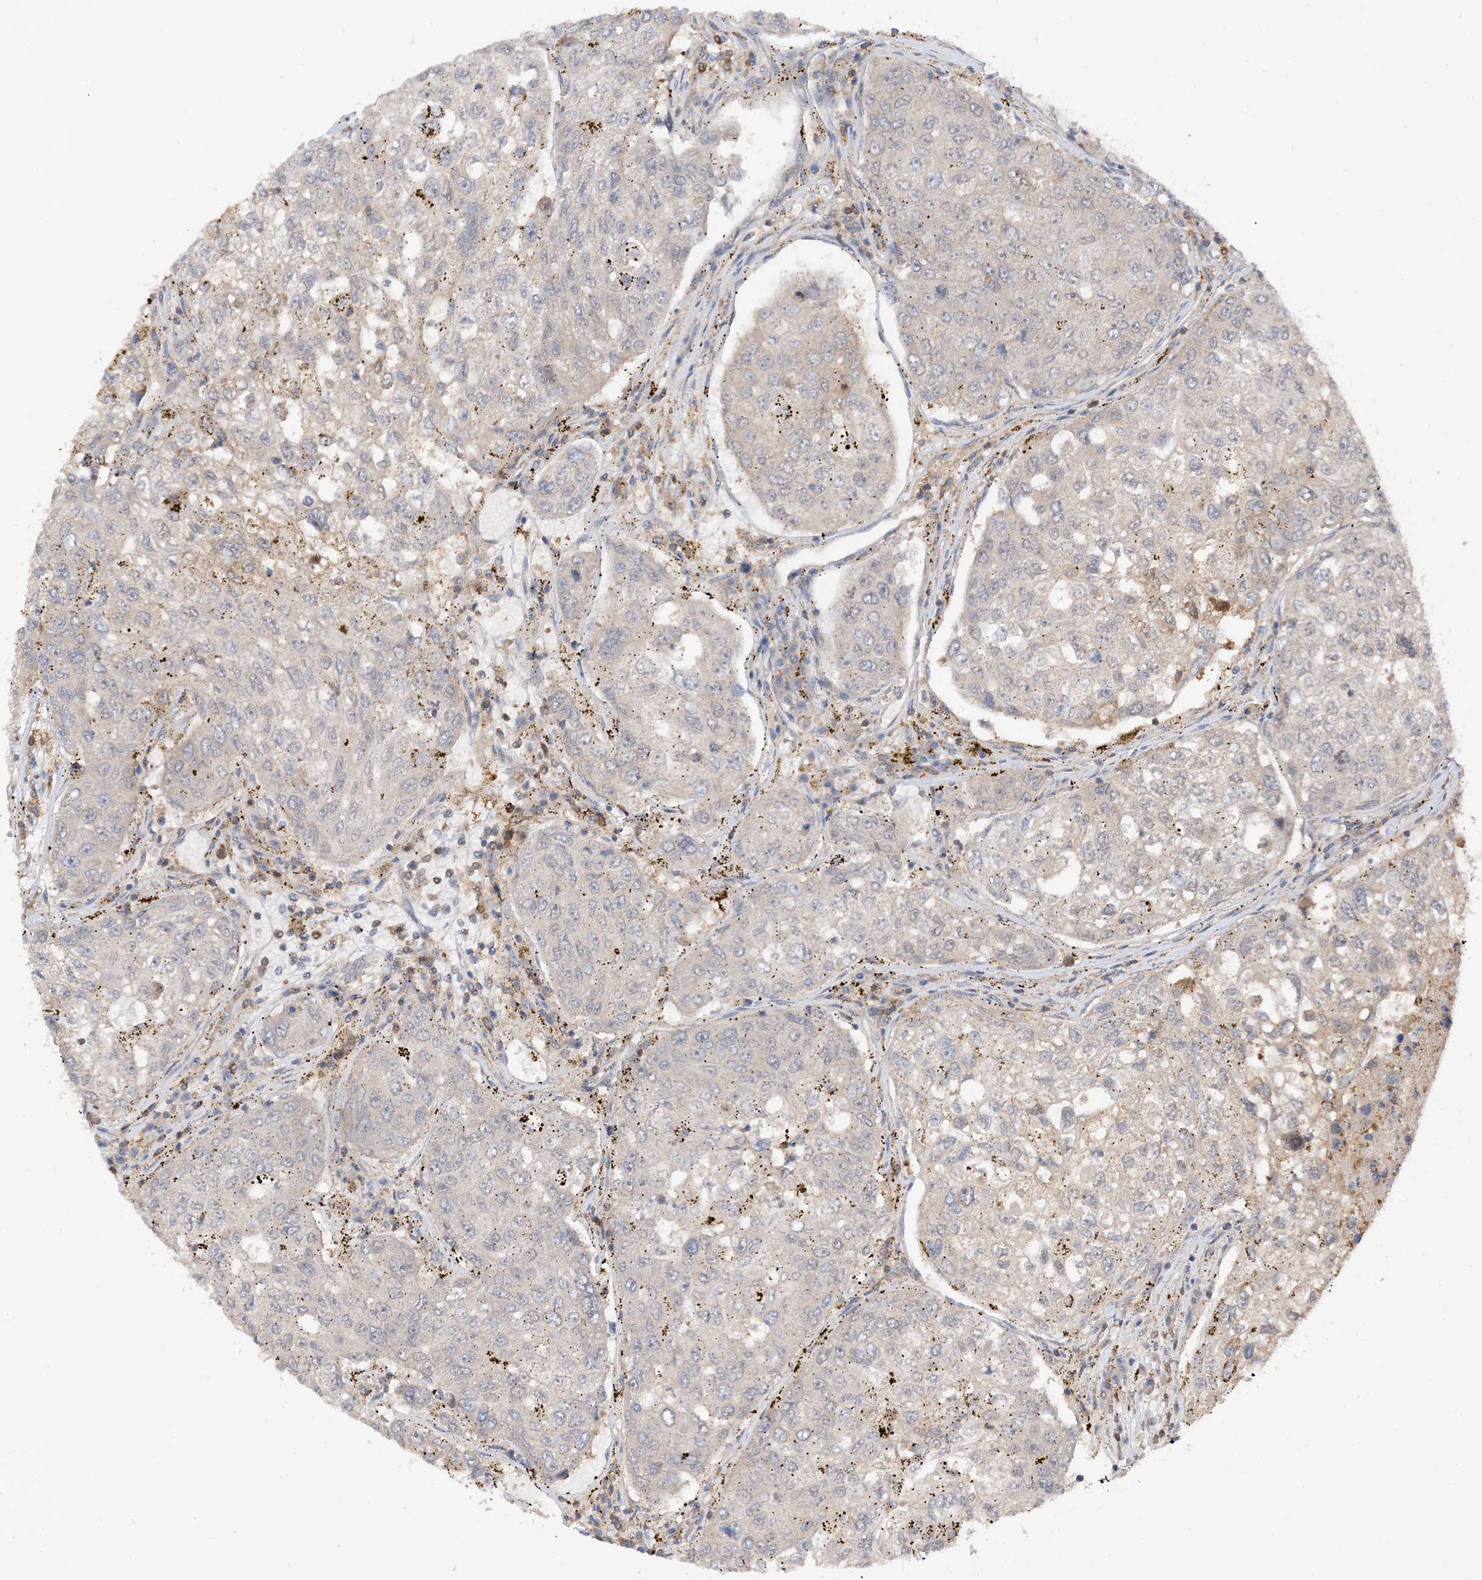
{"staining": {"intensity": "negative", "quantity": "none", "location": "none"}, "tissue": "urothelial cancer", "cell_type": "Tumor cells", "image_type": "cancer", "snomed": [{"axis": "morphology", "description": "Urothelial carcinoma, High grade"}, {"axis": "topography", "description": "Lymph node"}, {"axis": "topography", "description": "Urinary bladder"}], "caption": "Urothelial cancer was stained to show a protein in brown. There is no significant expression in tumor cells.", "gene": "PHACTR2", "patient": {"sex": "male", "age": 51}}